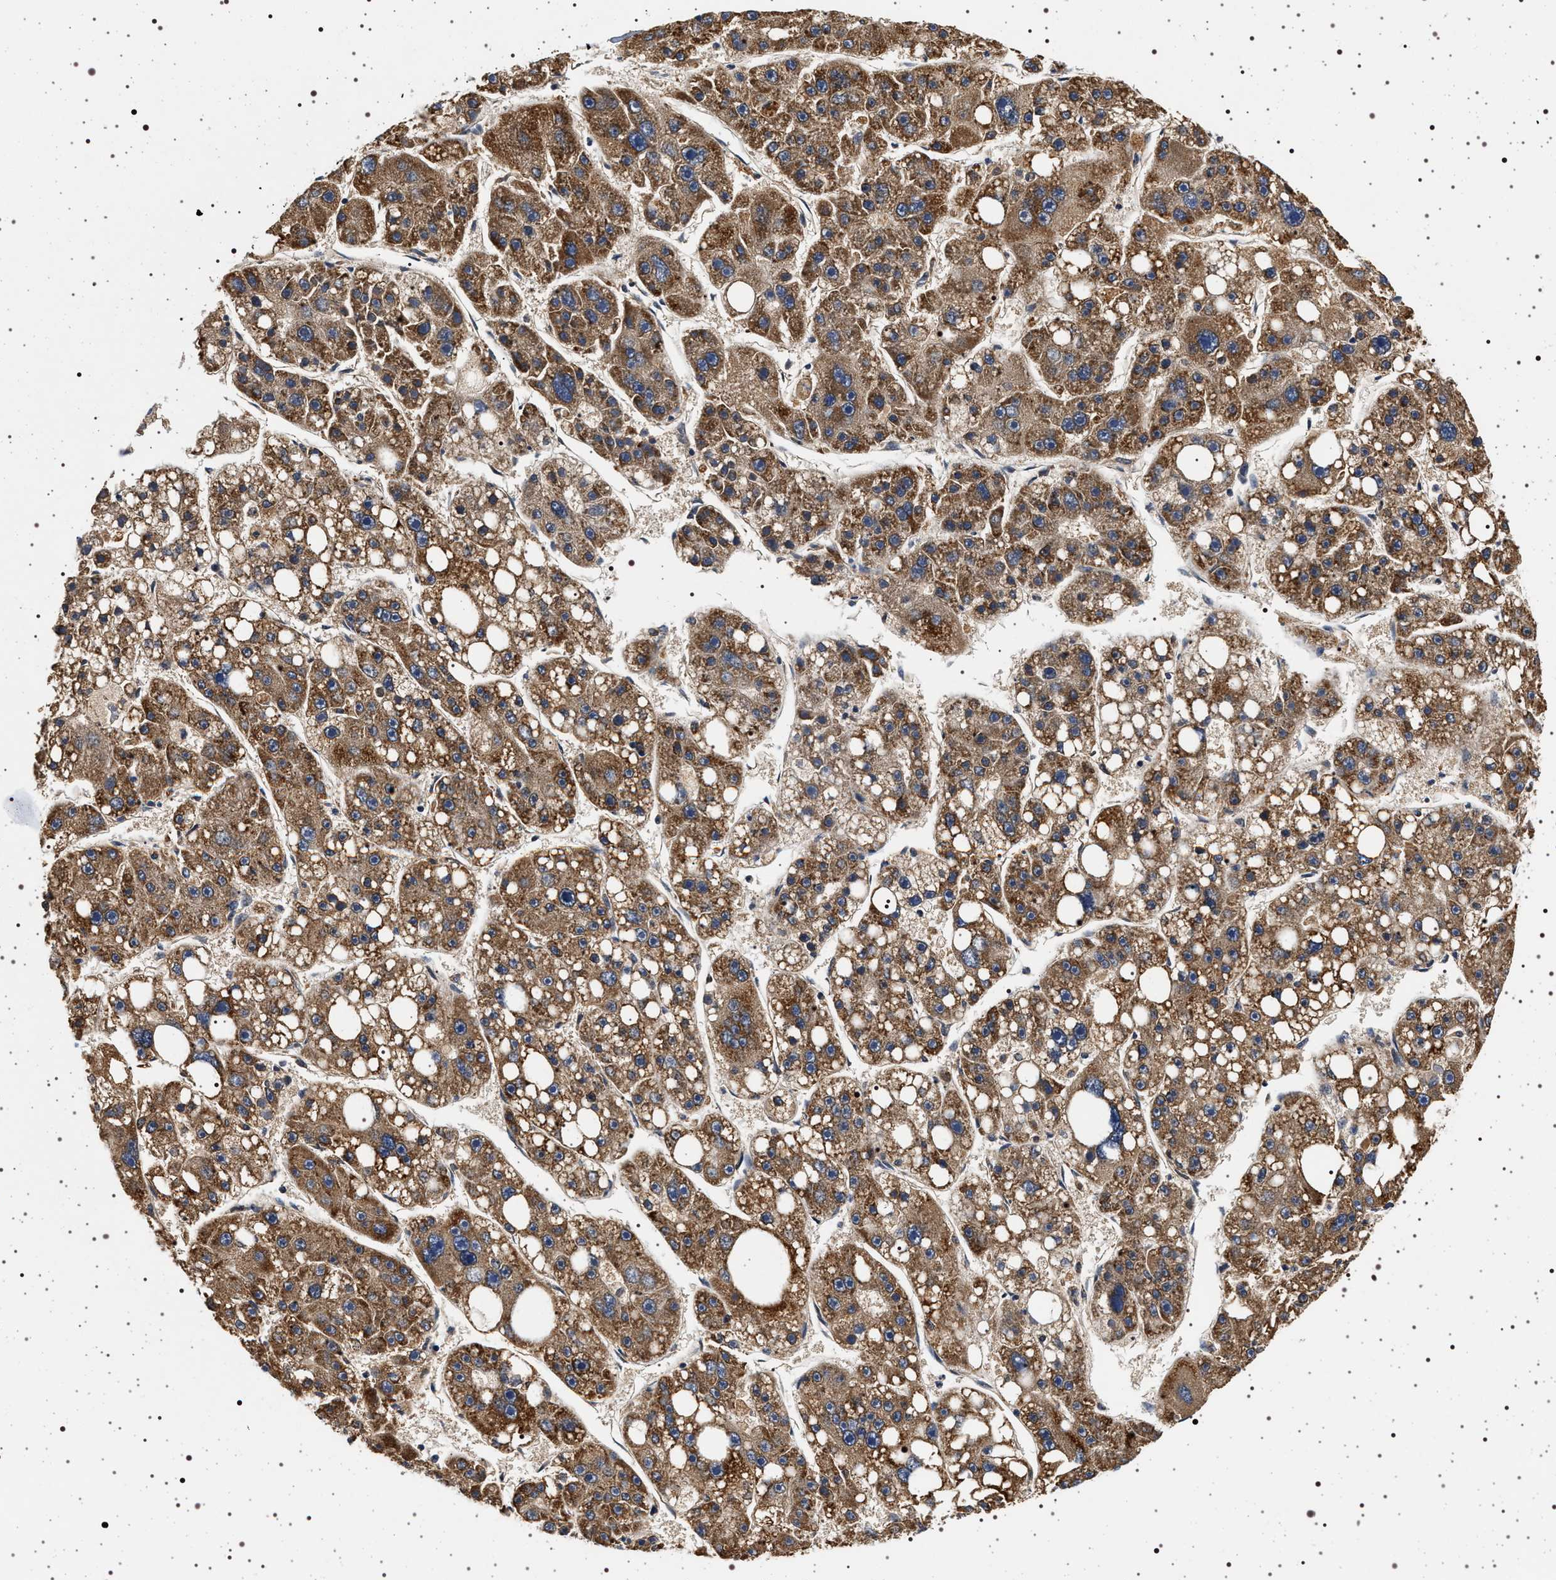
{"staining": {"intensity": "moderate", "quantity": ">75%", "location": "cytoplasmic/membranous"}, "tissue": "liver cancer", "cell_type": "Tumor cells", "image_type": "cancer", "snomed": [{"axis": "morphology", "description": "Carcinoma, Hepatocellular, NOS"}, {"axis": "topography", "description": "Liver"}], "caption": "Hepatocellular carcinoma (liver) stained with DAB immunohistochemistry displays medium levels of moderate cytoplasmic/membranous expression in about >75% of tumor cells.", "gene": "DCBLD2", "patient": {"sex": "female", "age": 61}}